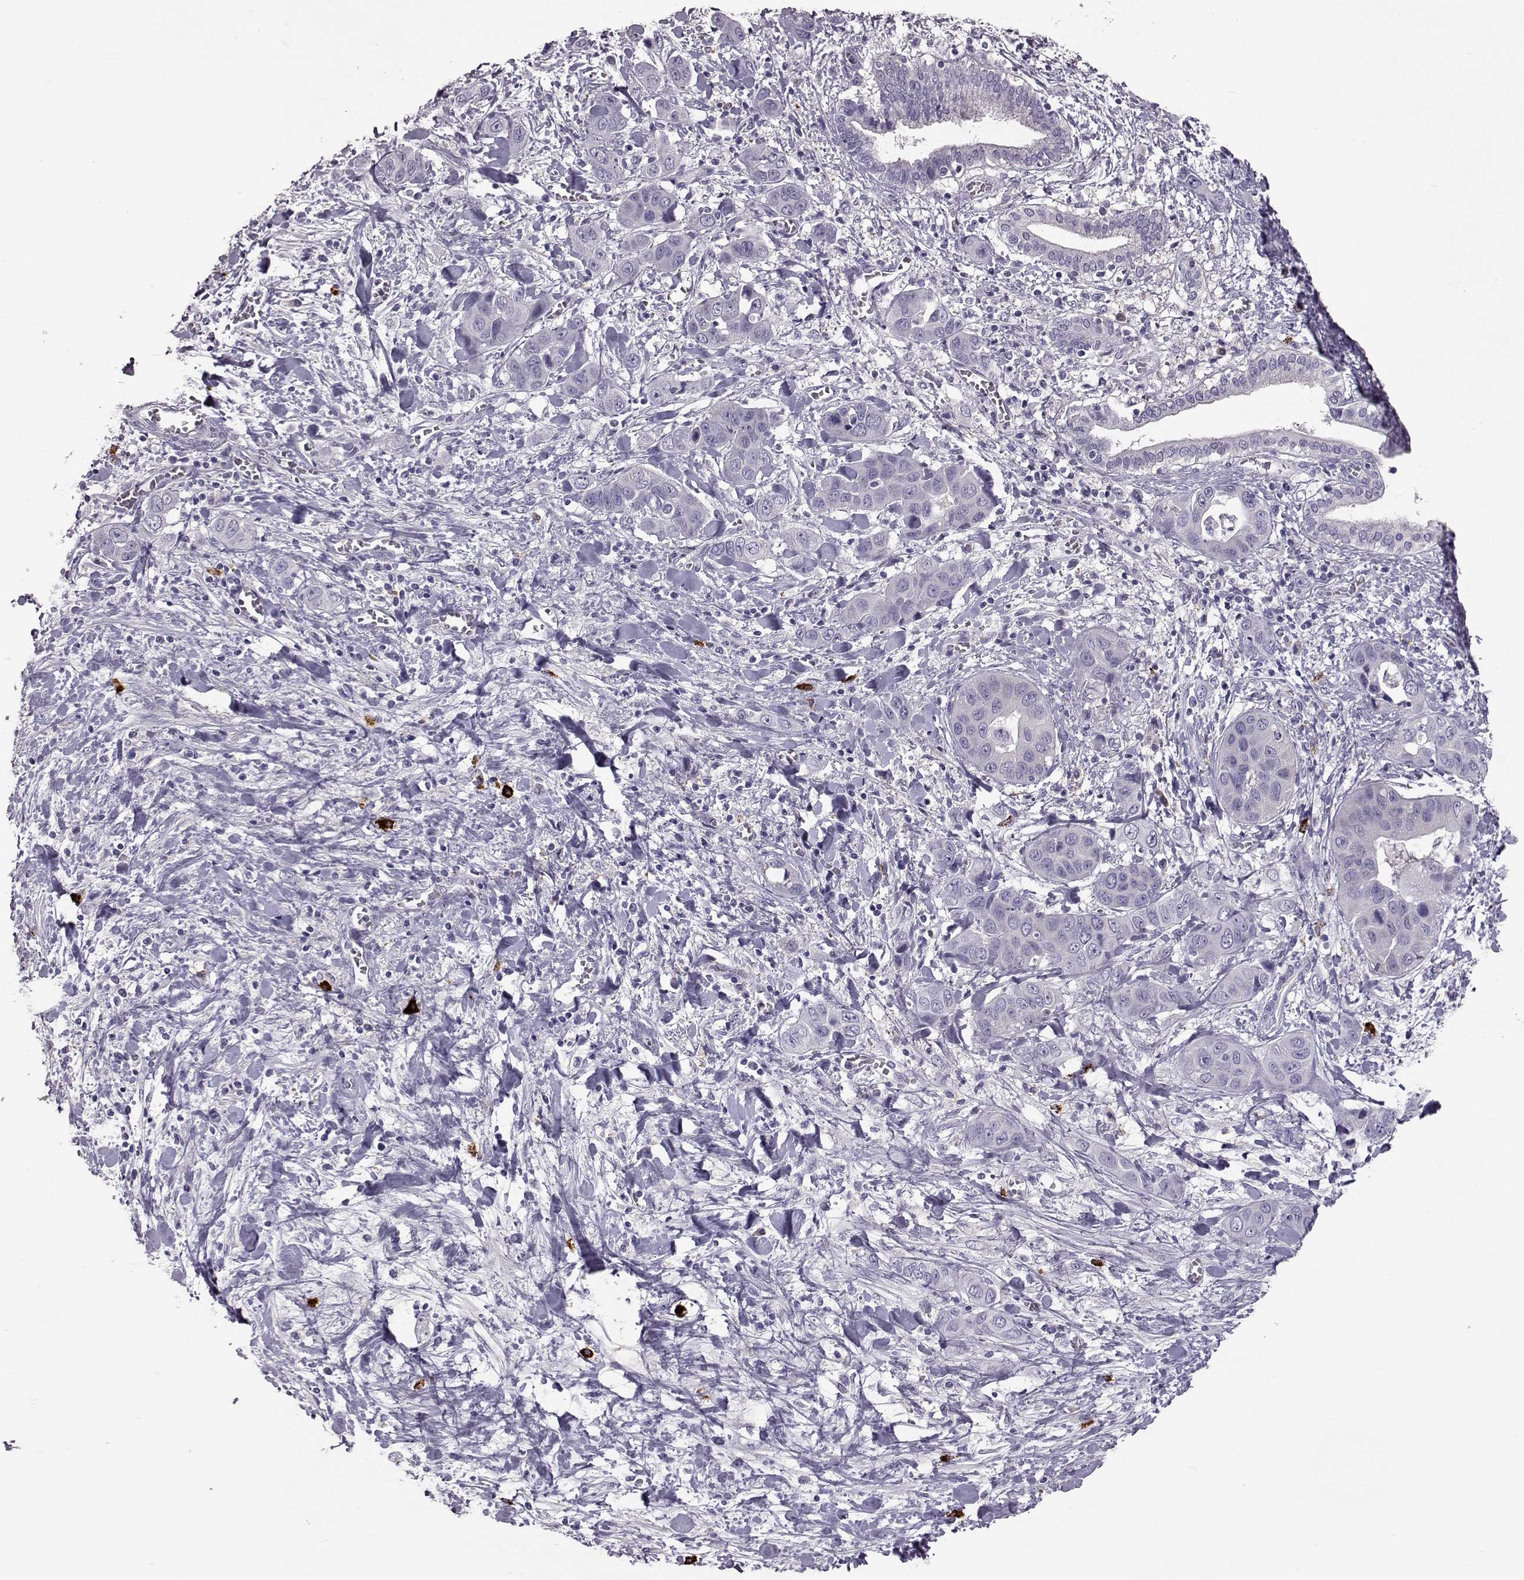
{"staining": {"intensity": "negative", "quantity": "none", "location": "none"}, "tissue": "liver cancer", "cell_type": "Tumor cells", "image_type": "cancer", "snomed": [{"axis": "morphology", "description": "Cholangiocarcinoma"}, {"axis": "topography", "description": "Liver"}], "caption": "Micrograph shows no significant protein staining in tumor cells of liver cancer.", "gene": "ADGRG5", "patient": {"sex": "female", "age": 52}}